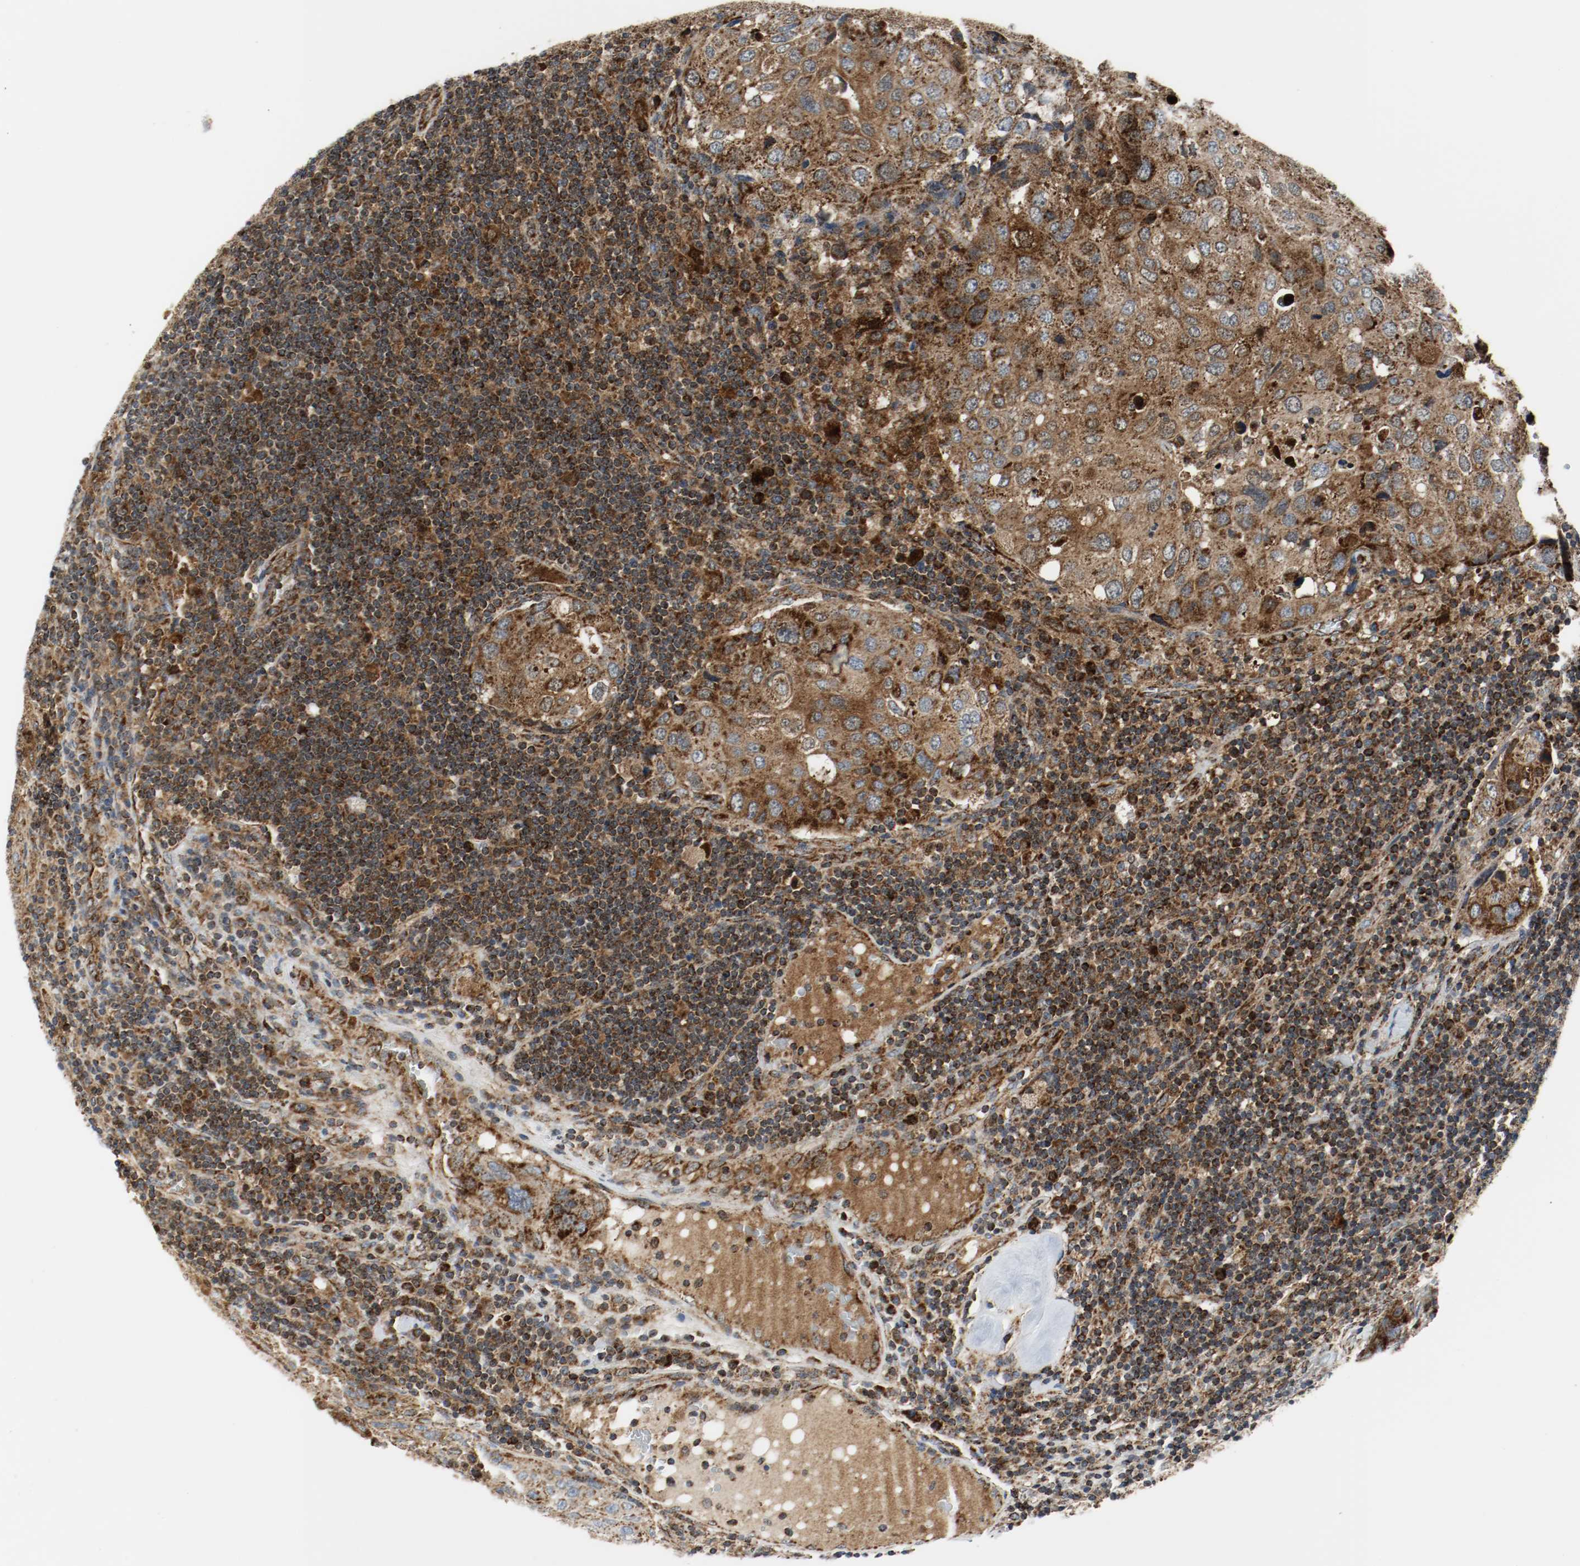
{"staining": {"intensity": "strong", "quantity": ">75%", "location": "cytoplasmic/membranous"}, "tissue": "urothelial cancer", "cell_type": "Tumor cells", "image_type": "cancer", "snomed": [{"axis": "morphology", "description": "Urothelial carcinoma, High grade"}, {"axis": "topography", "description": "Lymph node"}, {"axis": "topography", "description": "Urinary bladder"}], "caption": "Immunohistochemistry staining of high-grade urothelial carcinoma, which reveals high levels of strong cytoplasmic/membranous staining in approximately >75% of tumor cells indicating strong cytoplasmic/membranous protein expression. The staining was performed using DAB (3,3'-diaminobenzidine) (brown) for protein detection and nuclei were counterstained in hematoxylin (blue).", "gene": "TXNRD1", "patient": {"sex": "male", "age": 51}}